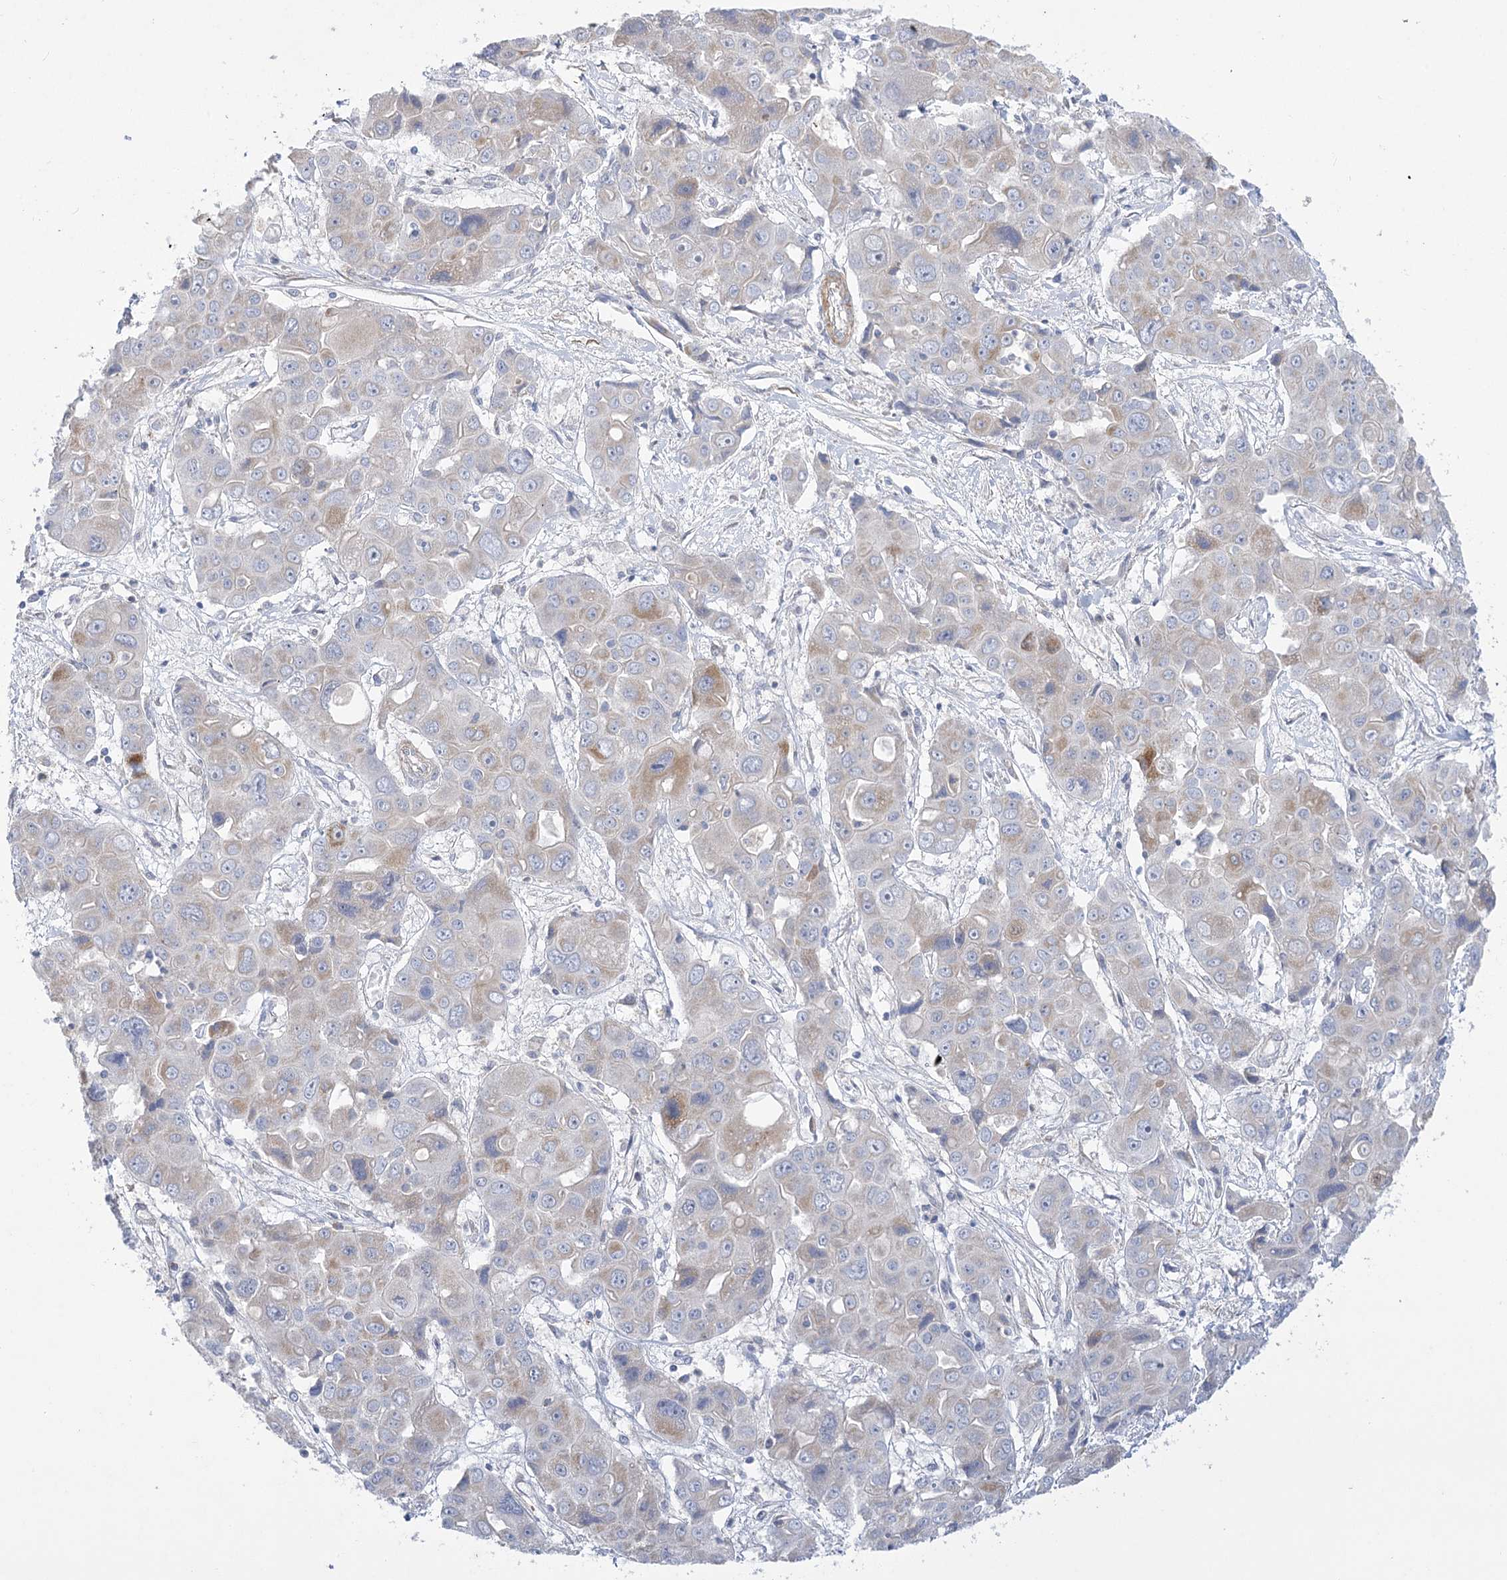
{"staining": {"intensity": "negative", "quantity": "none", "location": "none"}, "tissue": "liver cancer", "cell_type": "Tumor cells", "image_type": "cancer", "snomed": [{"axis": "morphology", "description": "Cholangiocarcinoma"}, {"axis": "topography", "description": "Liver"}], "caption": "High power microscopy image of an immunohistochemistry (IHC) histopathology image of liver cancer, revealing no significant expression in tumor cells.", "gene": "DHTKD1", "patient": {"sex": "male", "age": 67}}